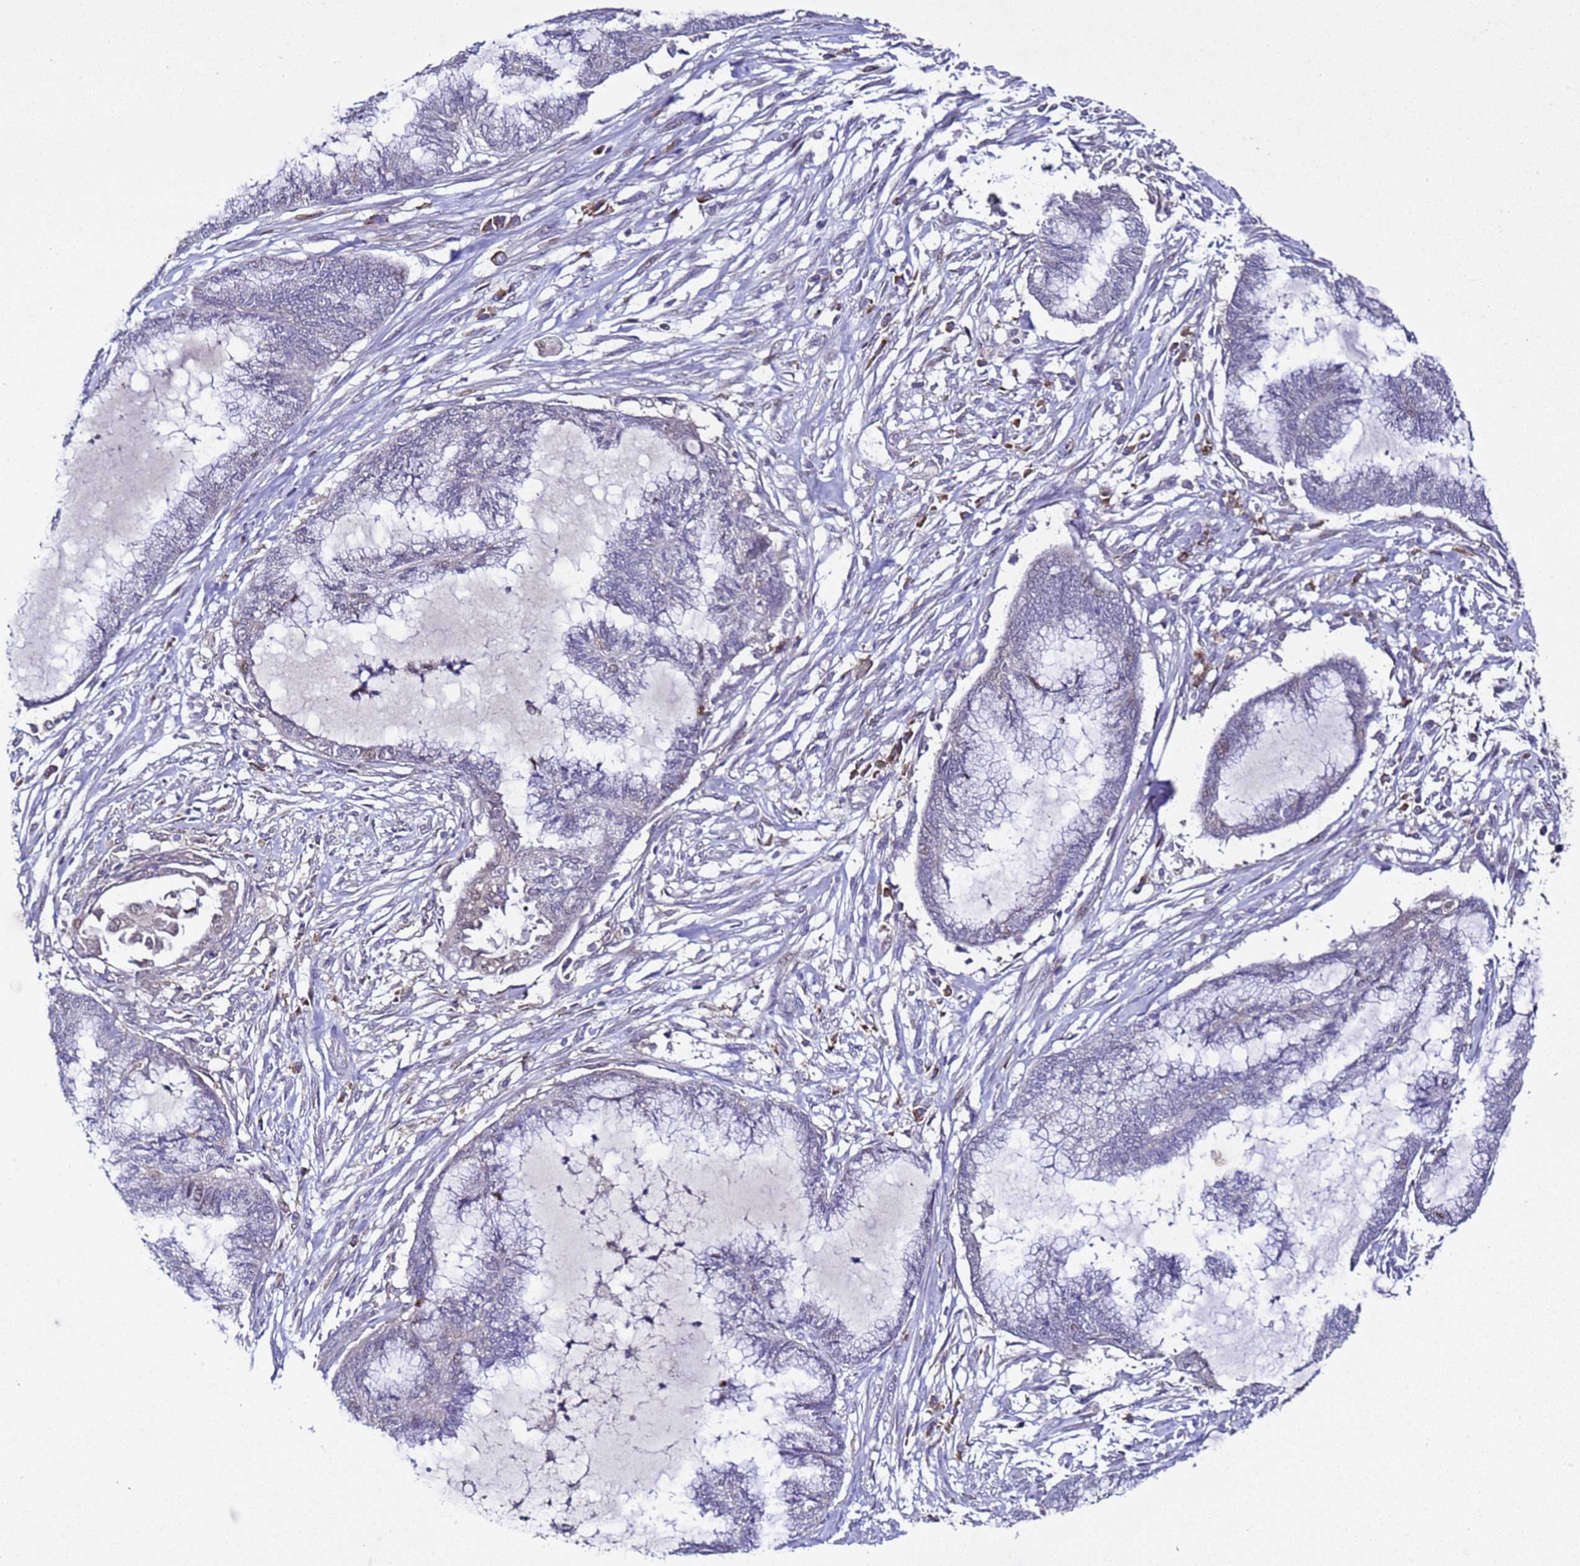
{"staining": {"intensity": "negative", "quantity": "none", "location": "none"}, "tissue": "endometrial cancer", "cell_type": "Tumor cells", "image_type": "cancer", "snomed": [{"axis": "morphology", "description": "Adenocarcinoma, NOS"}, {"axis": "topography", "description": "Endometrium"}], "caption": "High power microscopy micrograph of an immunohistochemistry photomicrograph of endometrial adenocarcinoma, revealing no significant expression in tumor cells.", "gene": "ALG3", "patient": {"sex": "female", "age": 86}}